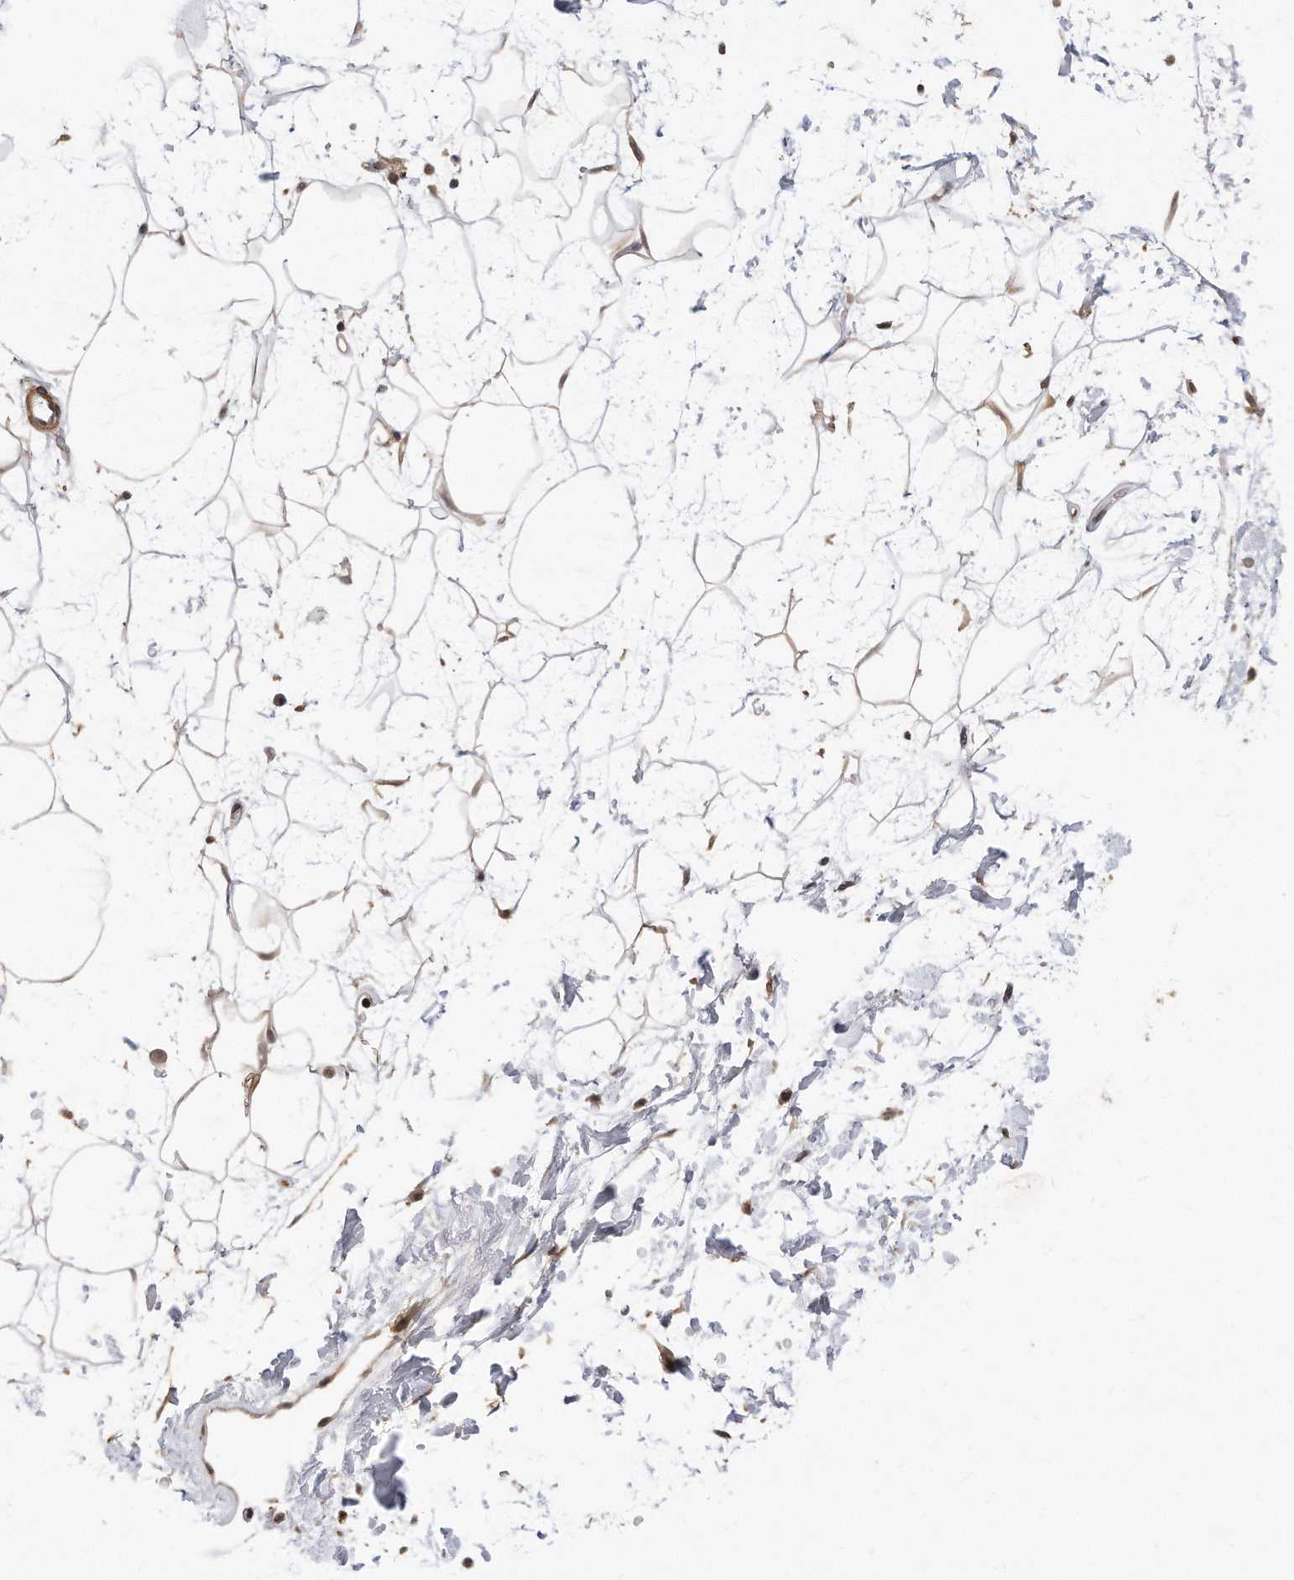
{"staining": {"intensity": "weak", "quantity": ">75%", "location": "cytoplasmic/membranous"}, "tissue": "adipose tissue", "cell_type": "Adipocytes", "image_type": "normal", "snomed": [{"axis": "morphology", "description": "Normal tissue, NOS"}, {"axis": "topography", "description": "Soft tissue"}], "caption": "Immunohistochemistry (DAB (3,3'-diaminobenzidine)) staining of normal adipose tissue exhibits weak cytoplasmic/membranous protein staining in about >75% of adipocytes. (brown staining indicates protein expression, while blue staining denotes nuclei).", "gene": "TCP1", "patient": {"sex": "male", "age": 72}}